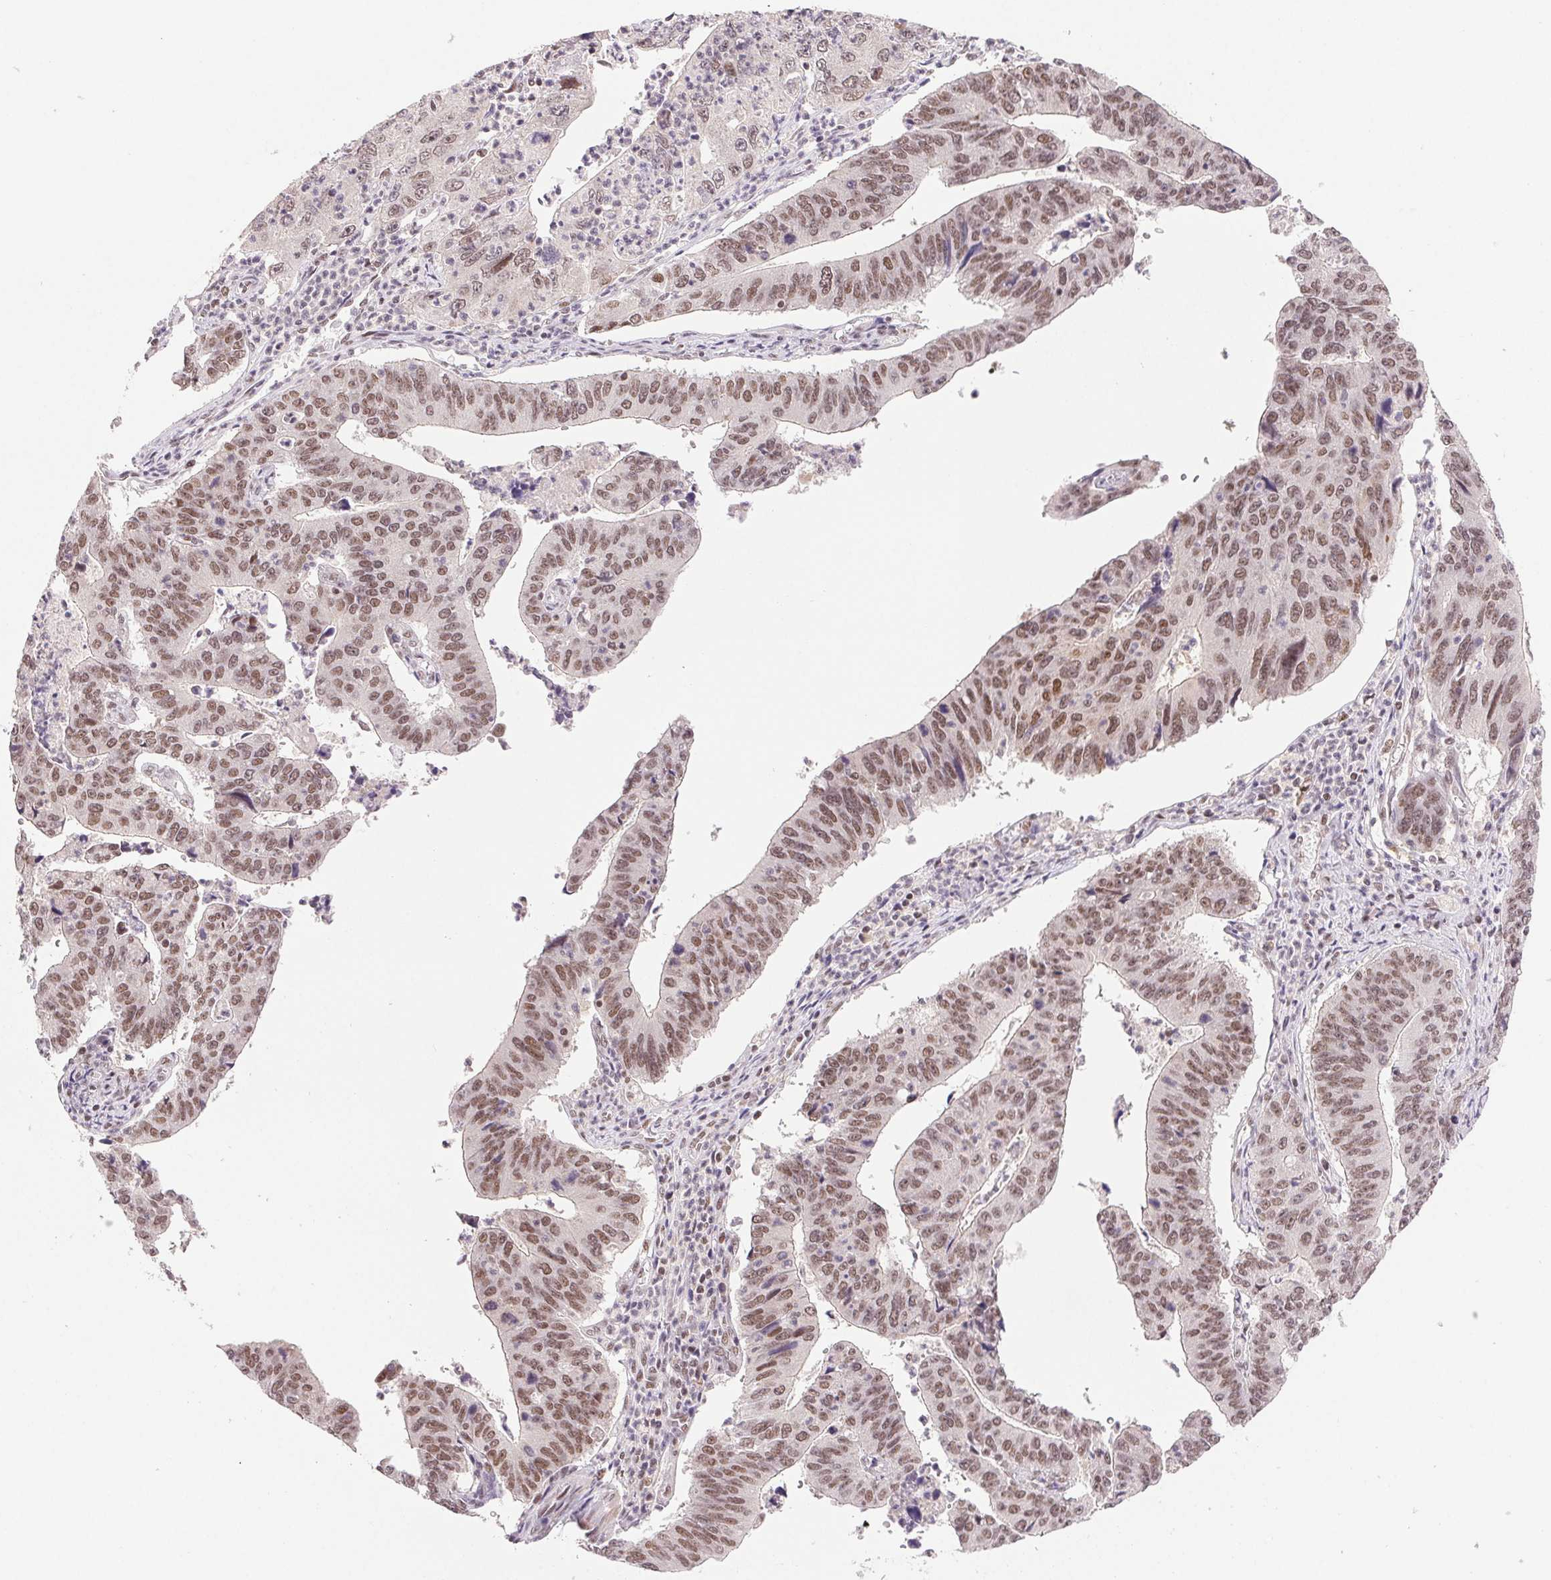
{"staining": {"intensity": "moderate", "quantity": ">75%", "location": "nuclear"}, "tissue": "stomach cancer", "cell_type": "Tumor cells", "image_type": "cancer", "snomed": [{"axis": "morphology", "description": "Adenocarcinoma, NOS"}, {"axis": "topography", "description": "Stomach"}], "caption": "Adenocarcinoma (stomach) stained with IHC shows moderate nuclear expression in about >75% of tumor cells. The staining is performed using DAB (3,3'-diaminobenzidine) brown chromogen to label protein expression. The nuclei are counter-stained blue using hematoxylin.", "gene": "PRPF18", "patient": {"sex": "male", "age": 59}}